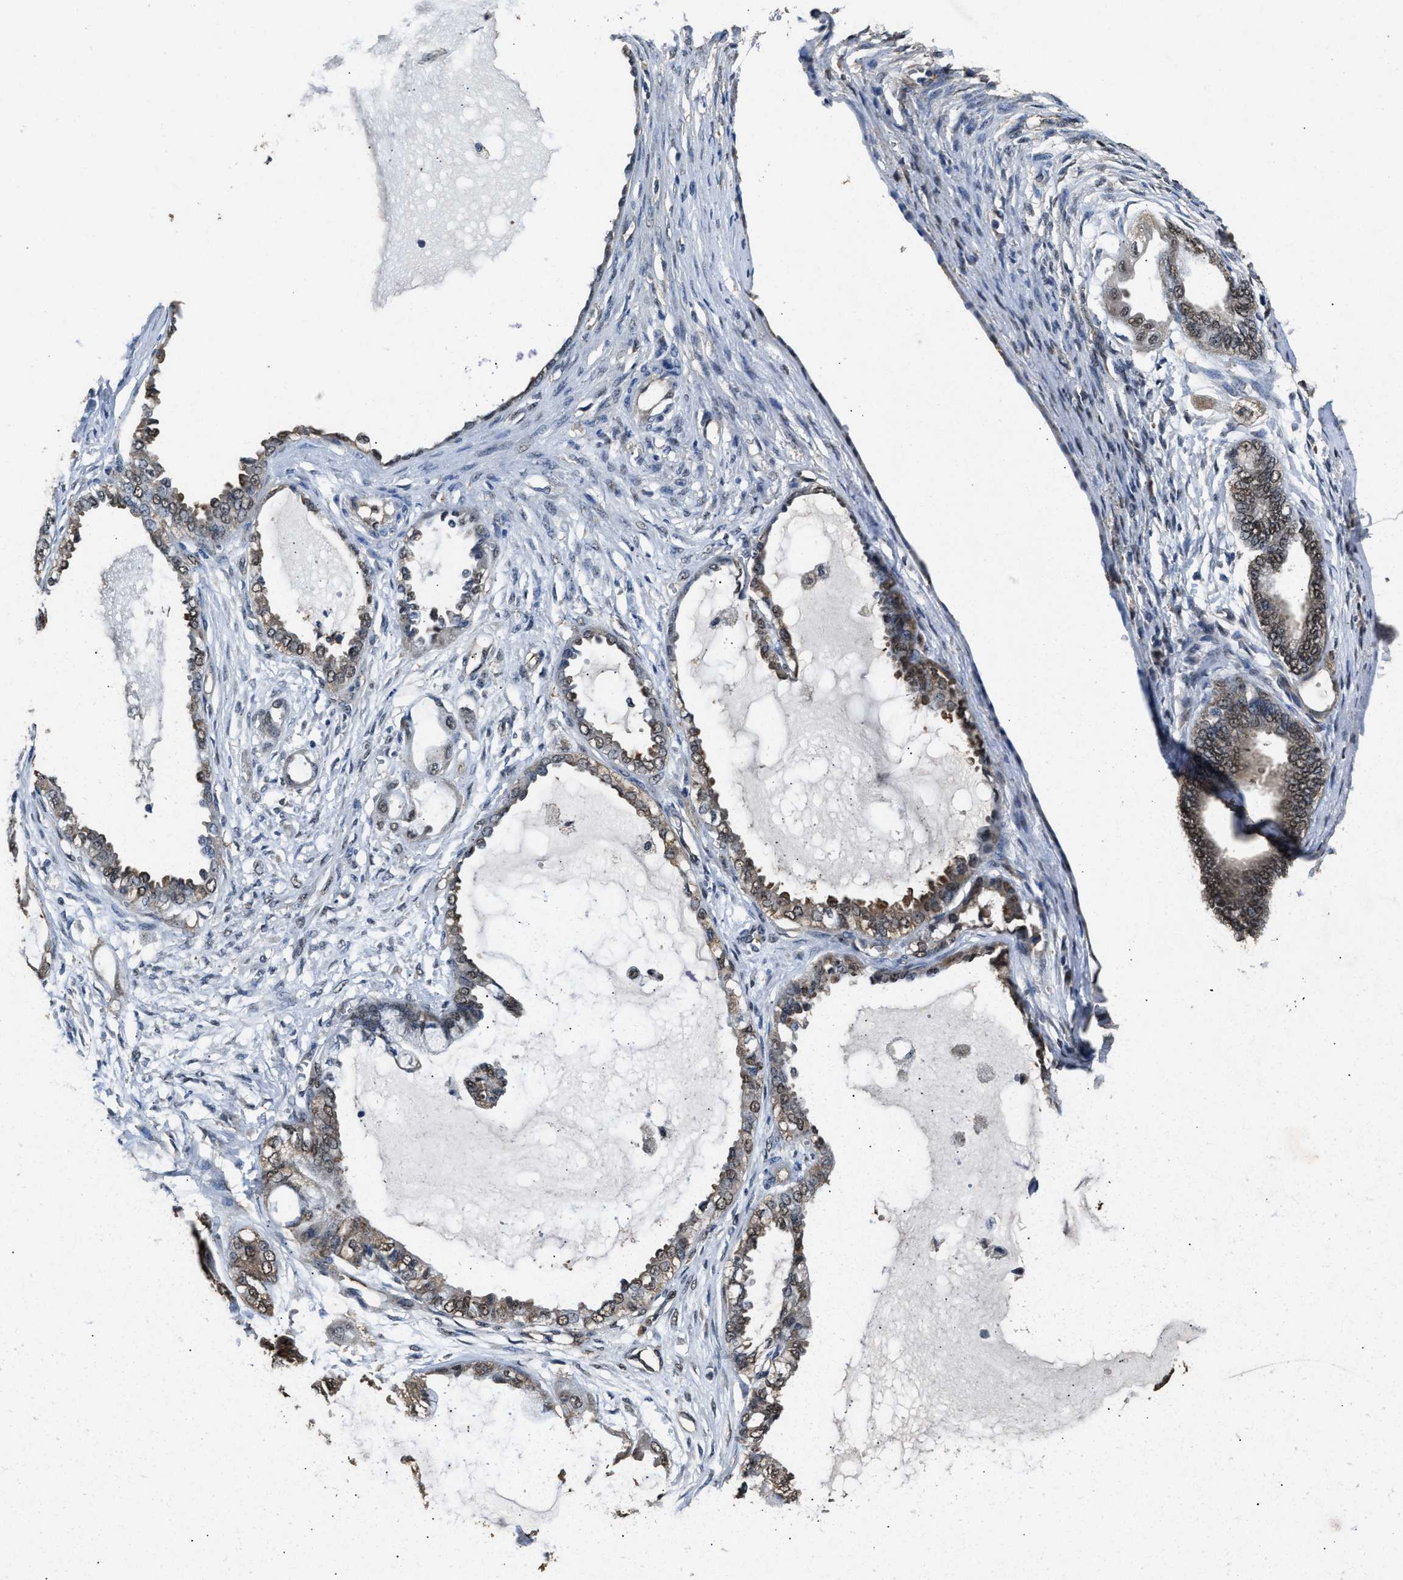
{"staining": {"intensity": "moderate", "quantity": ">75%", "location": "cytoplasmic/membranous,nuclear"}, "tissue": "ovarian cancer", "cell_type": "Tumor cells", "image_type": "cancer", "snomed": [{"axis": "morphology", "description": "Carcinoma, NOS"}, {"axis": "morphology", "description": "Carcinoma, endometroid"}, {"axis": "topography", "description": "Ovary"}], "caption": "Immunohistochemistry (IHC) (DAB) staining of human ovarian cancer (endometroid carcinoma) demonstrates moderate cytoplasmic/membranous and nuclear protein positivity in approximately >75% of tumor cells. The protein is shown in brown color, while the nuclei are stained blue.", "gene": "YWHAE", "patient": {"sex": "female", "age": 50}}